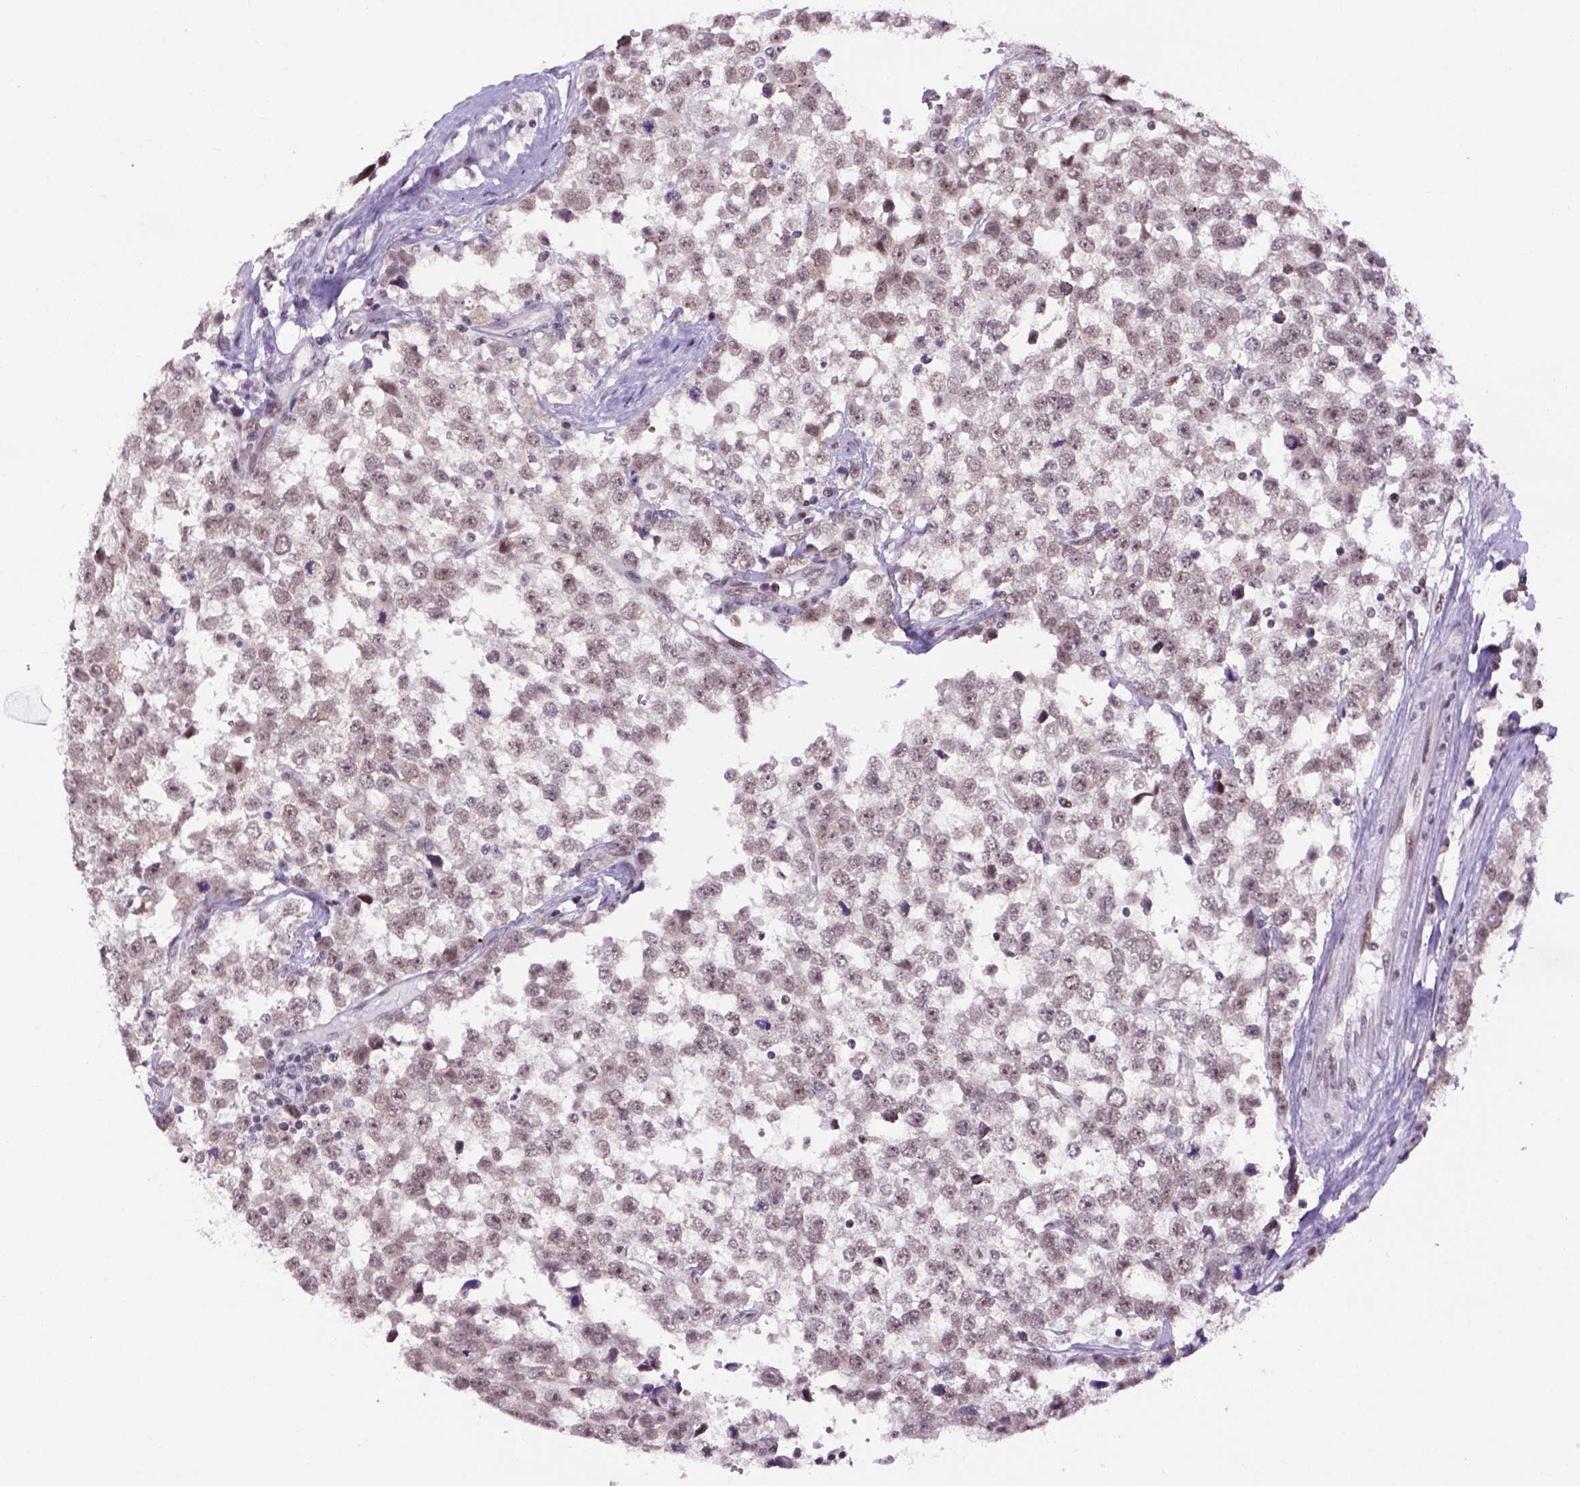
{"staining": {"intensity": "weak", "quantity": ">75%", "location": "nuclear"}, "tissue": "testis cancer", "cell_type": "Tumor cells", "image_type": "cancer", "snomed": [{"axis": "morphology", "description": "Seminoma, NOS"}, {"axis": "topography", "description": "Testis"}], "caption": "Brown immunohistochemical staining in testis cancer (seminoma) demonstrates weak nuclear positivity in approximately >75% of tumor cells.", "gene": "TBPL1", "patient": {"sex": "male", "age": 34}}